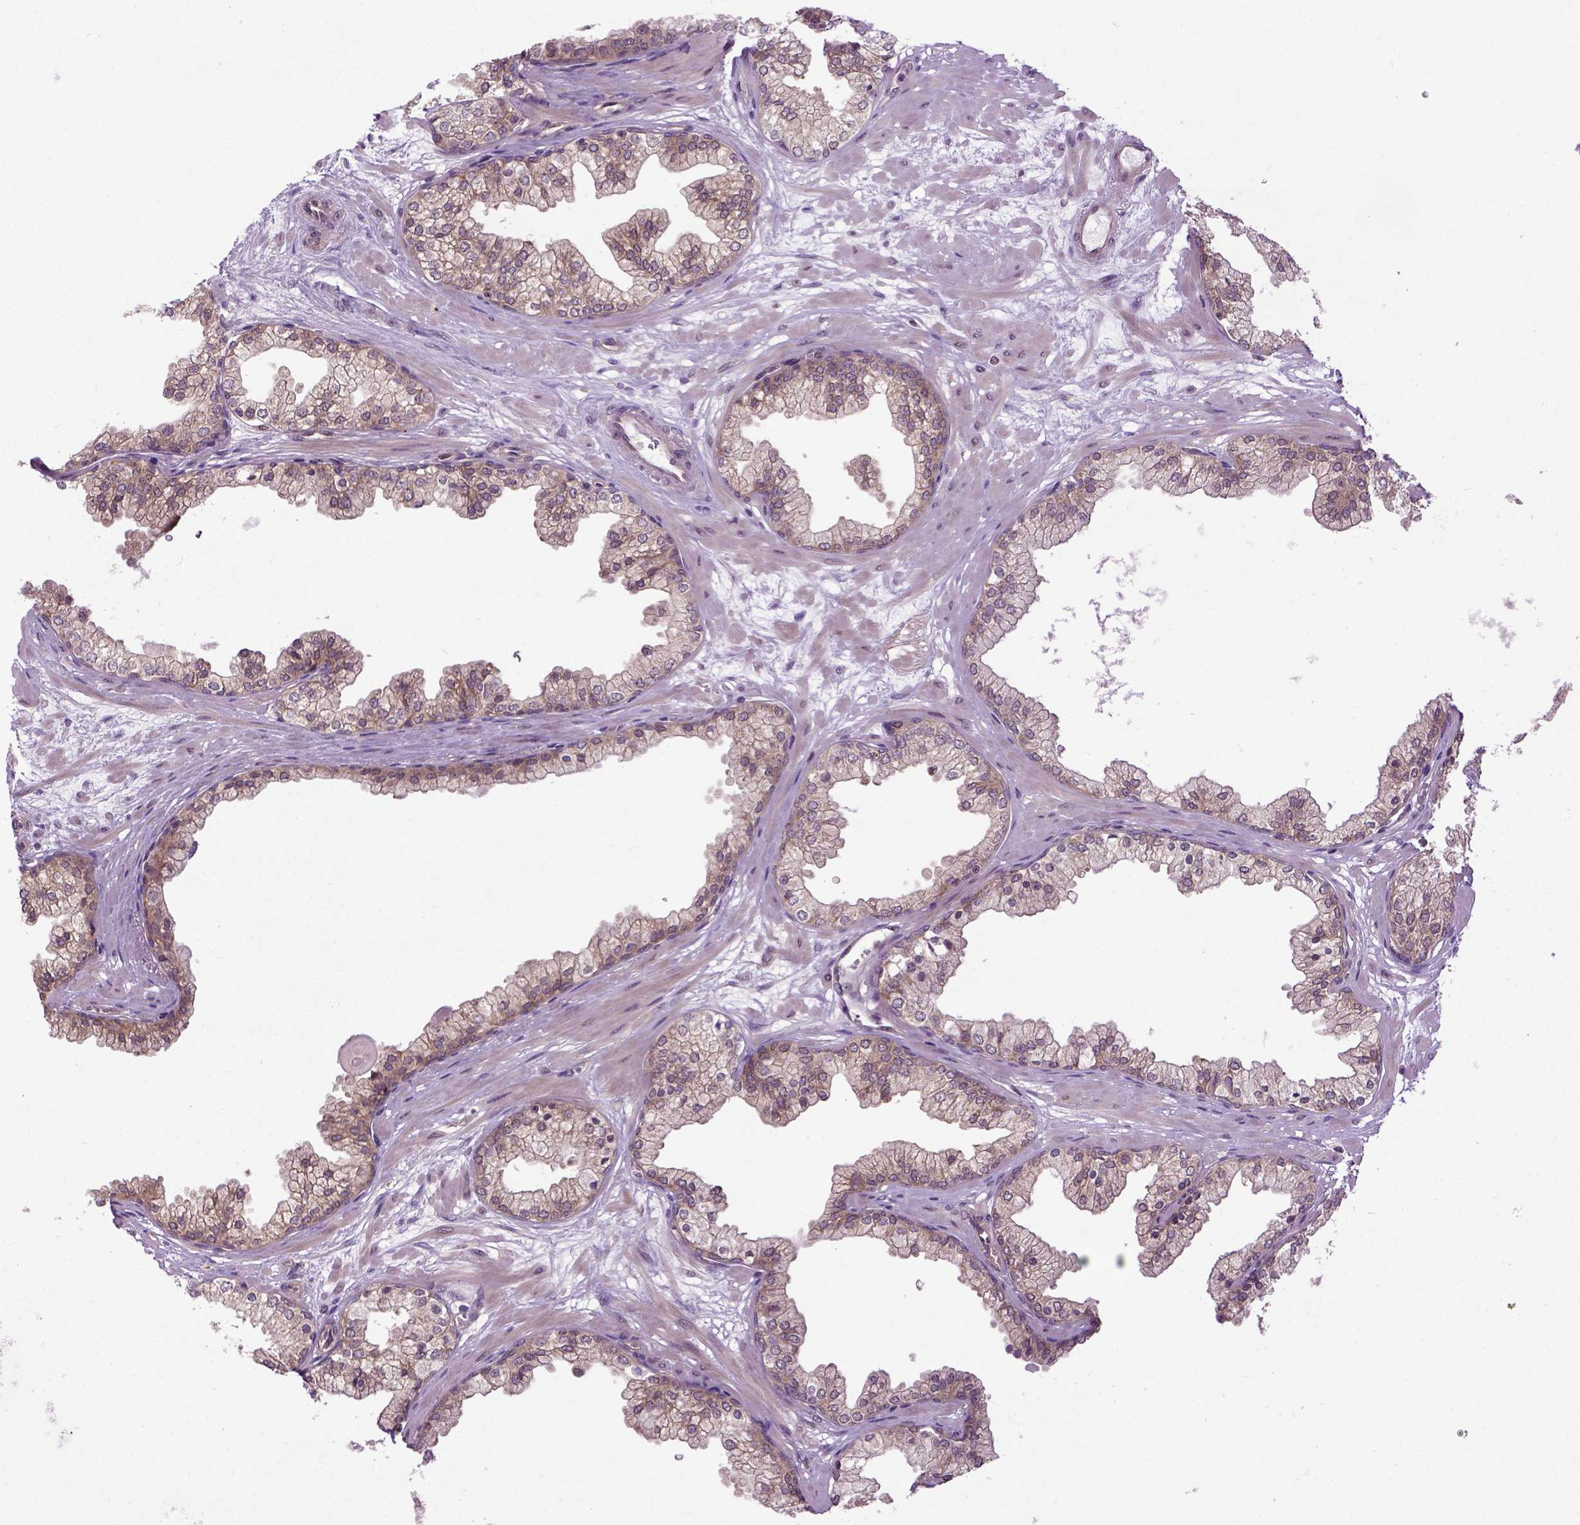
{"staining": {"intensity": "moderate", "quantity": "25%-75%", "location": "nuclear"}, "tissue": "prostate", "cell_type": "Glandular cells", "image_type": "normal", "snomed": [{"axis": "morphology", "description": "Normal tissue, NOS"}, {"axis": "topography", "description": "Prostate"}, {"axis": "topography", "description": "Peripheral nerve tissue"}], "caption": "A brown stain labels moderate nuclear staining of a protein in glandular cells of normal prostate.", "gene": "WDR48", "patient": {"sex": "male", "age": 61}}